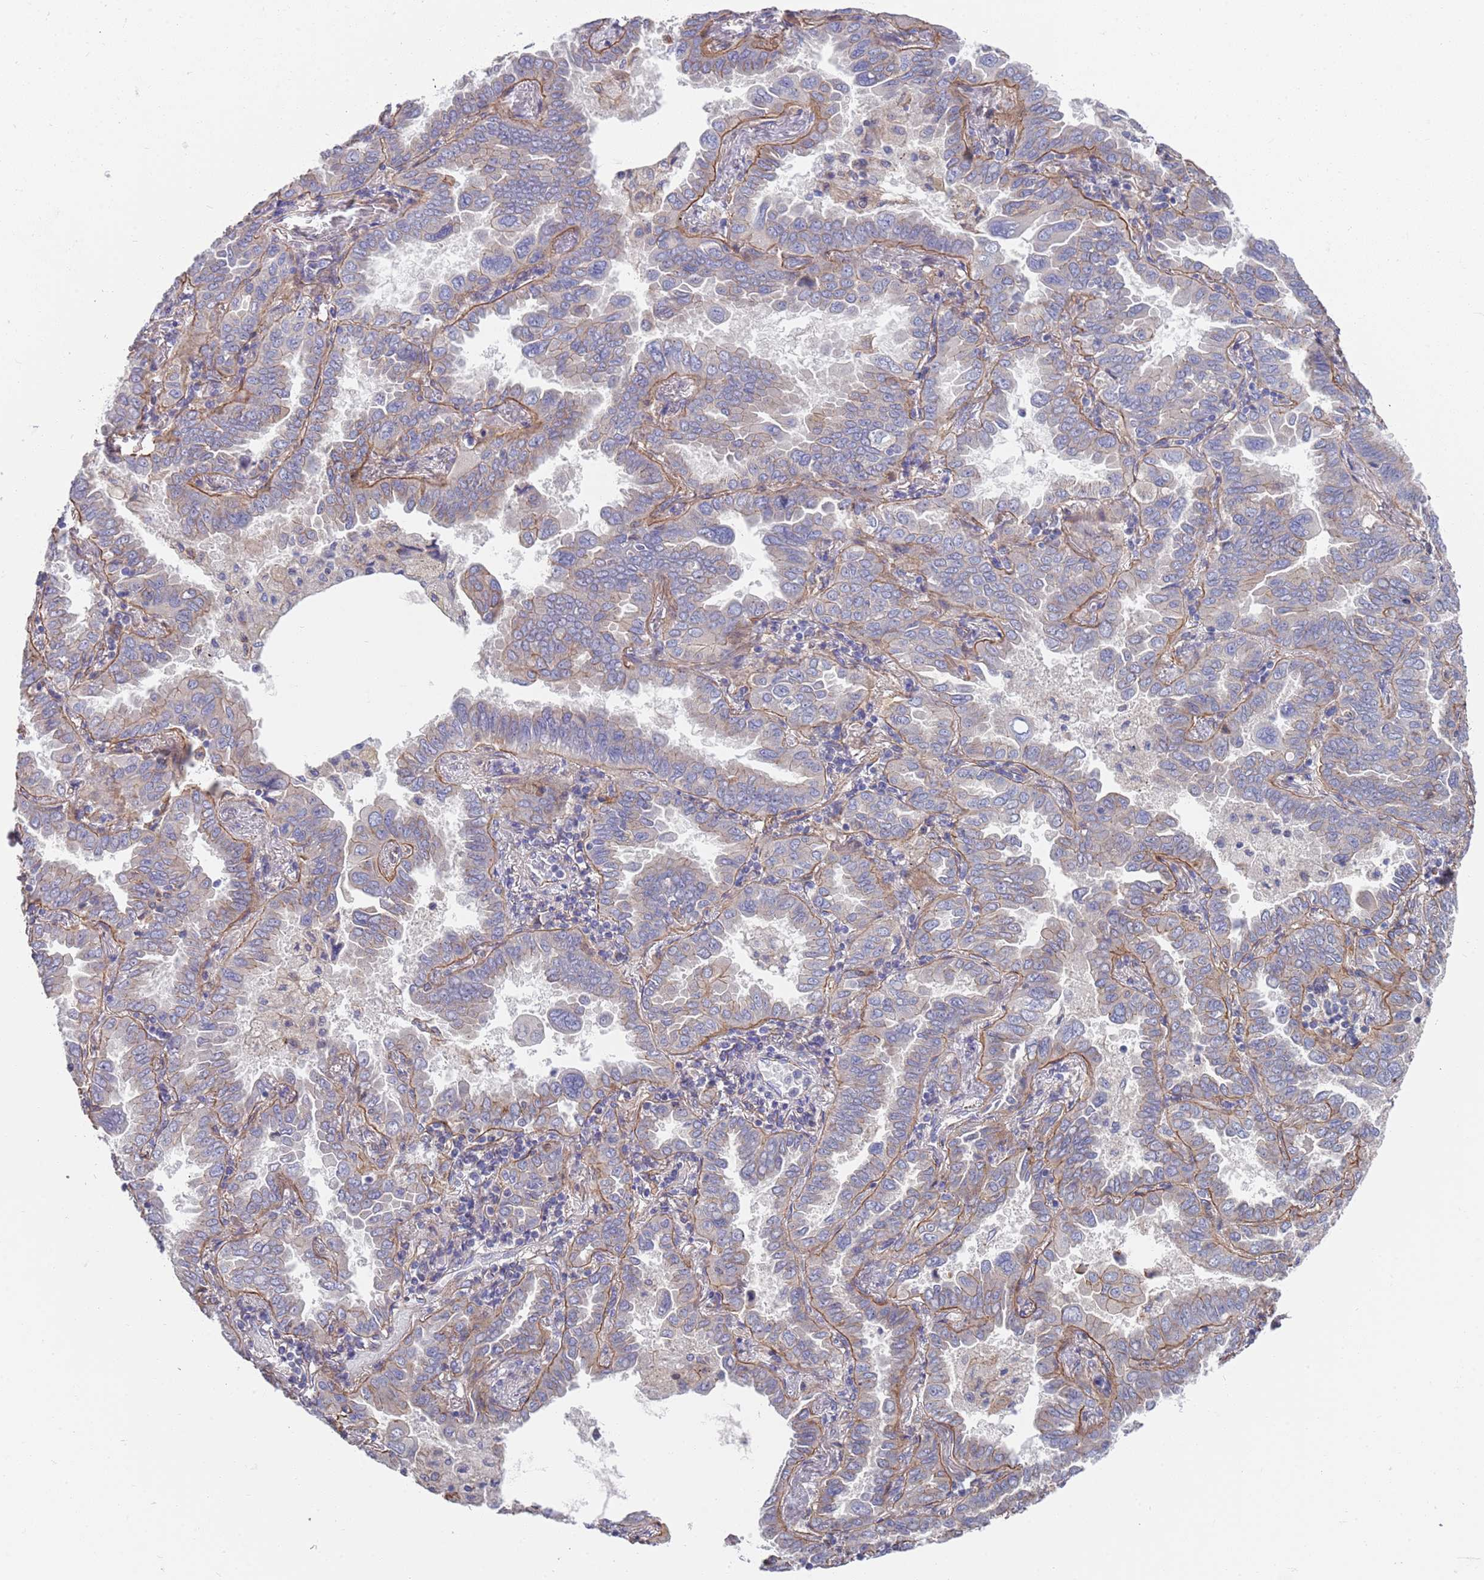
{"staining": {"intensity": "moderate", "quantity": "<25%", "location": "cytoplasmic/membranous"}, "tissue": "lung cancer", "cell_type": "Tumor cells", "image_type": "cancer", "snomed": [{"axis": "morphology", "description": "Adenocarcinoma, NOS"}, {"axis": "topography", "description": "Lung"}], "caption": "Protein staining shows moderate cytoplasmic/membranous positivity in approximately <25% of tumor cells in lung cancer (adenocarcinoma).", "gene": "JAKMIP2", "patient": {"sex": "male", "age": 64}}